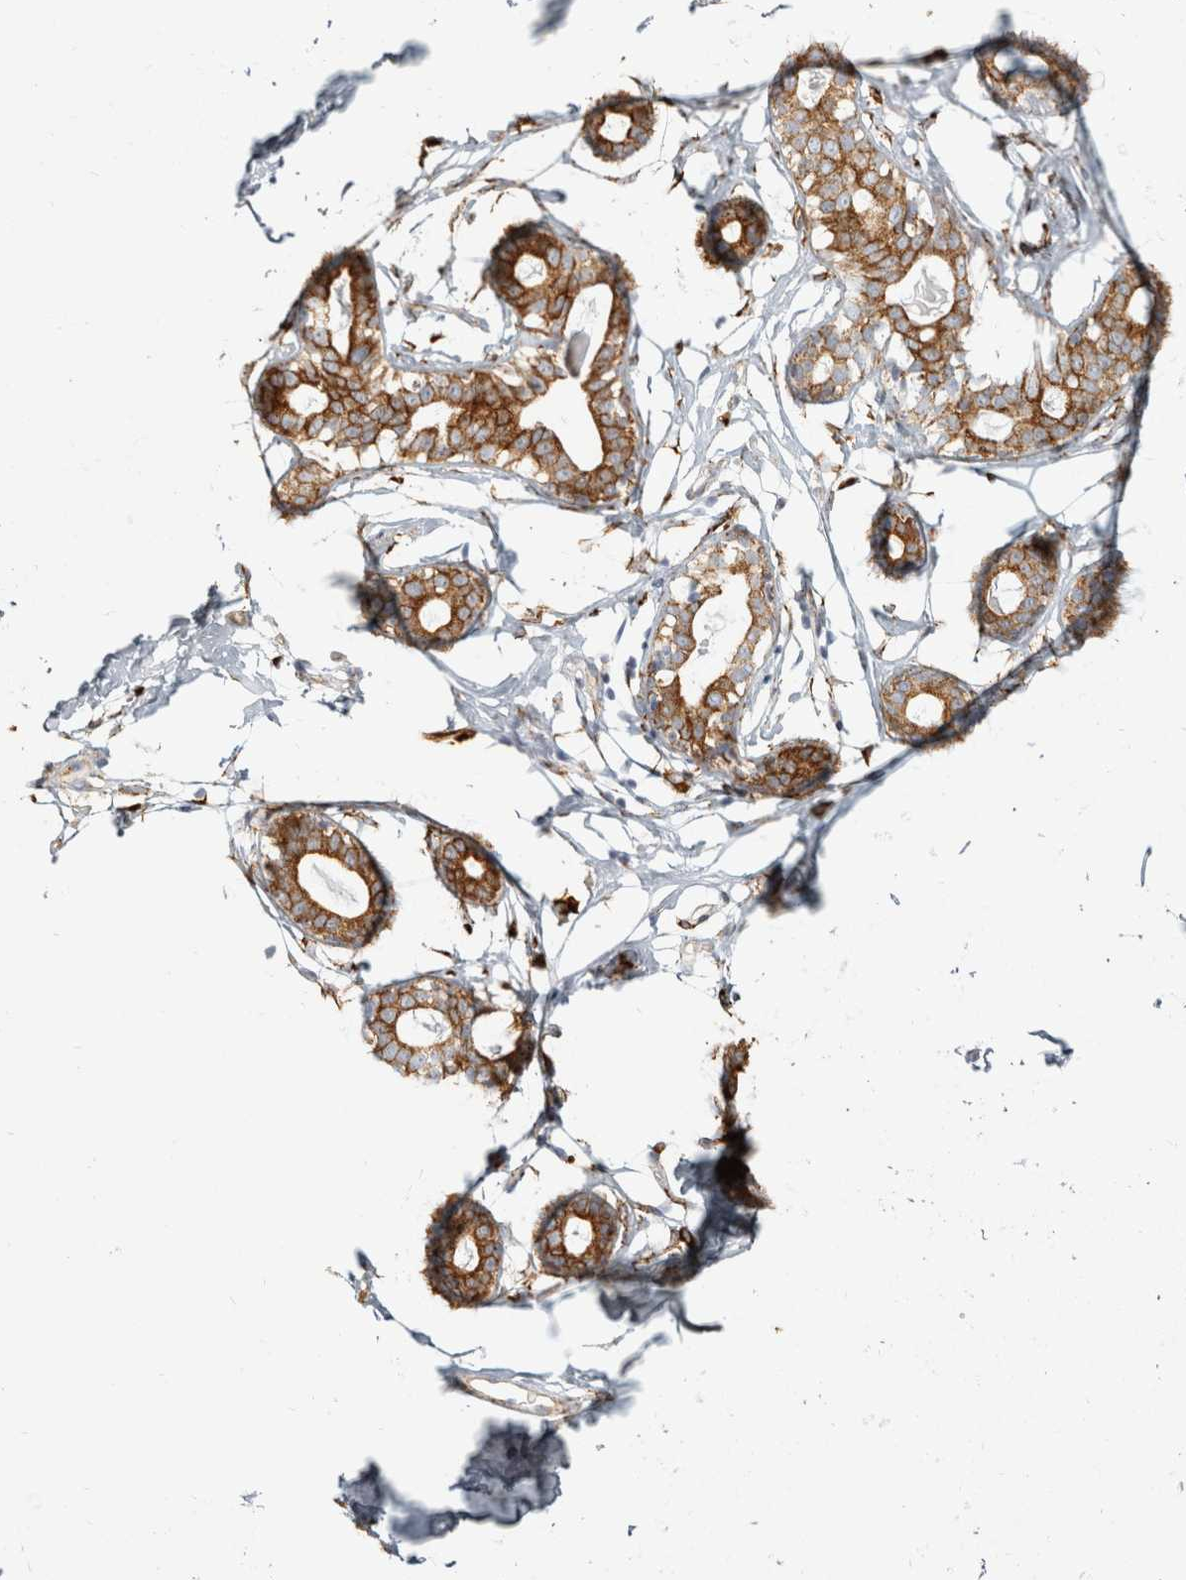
{"staining": {"intensity": "negative", "quantity": "none", "location": "none"}, "tissue": "breast", "cell_type": "Adipocytes", "image_type": "normal", "snomed": [{"axis": "morphology", "description": "Normal tissue, NOS"}, {"axis": "morphology", "description": "Adenoma, NOS"}, {"axis": "topography", "description": "Breast"}], "caption": "DAB immunohistochemical staining of benign human breast reveals no significant expression in adipocytes.", "gene": "OSTN", "patient": {"sex": "female", "age": 23}}